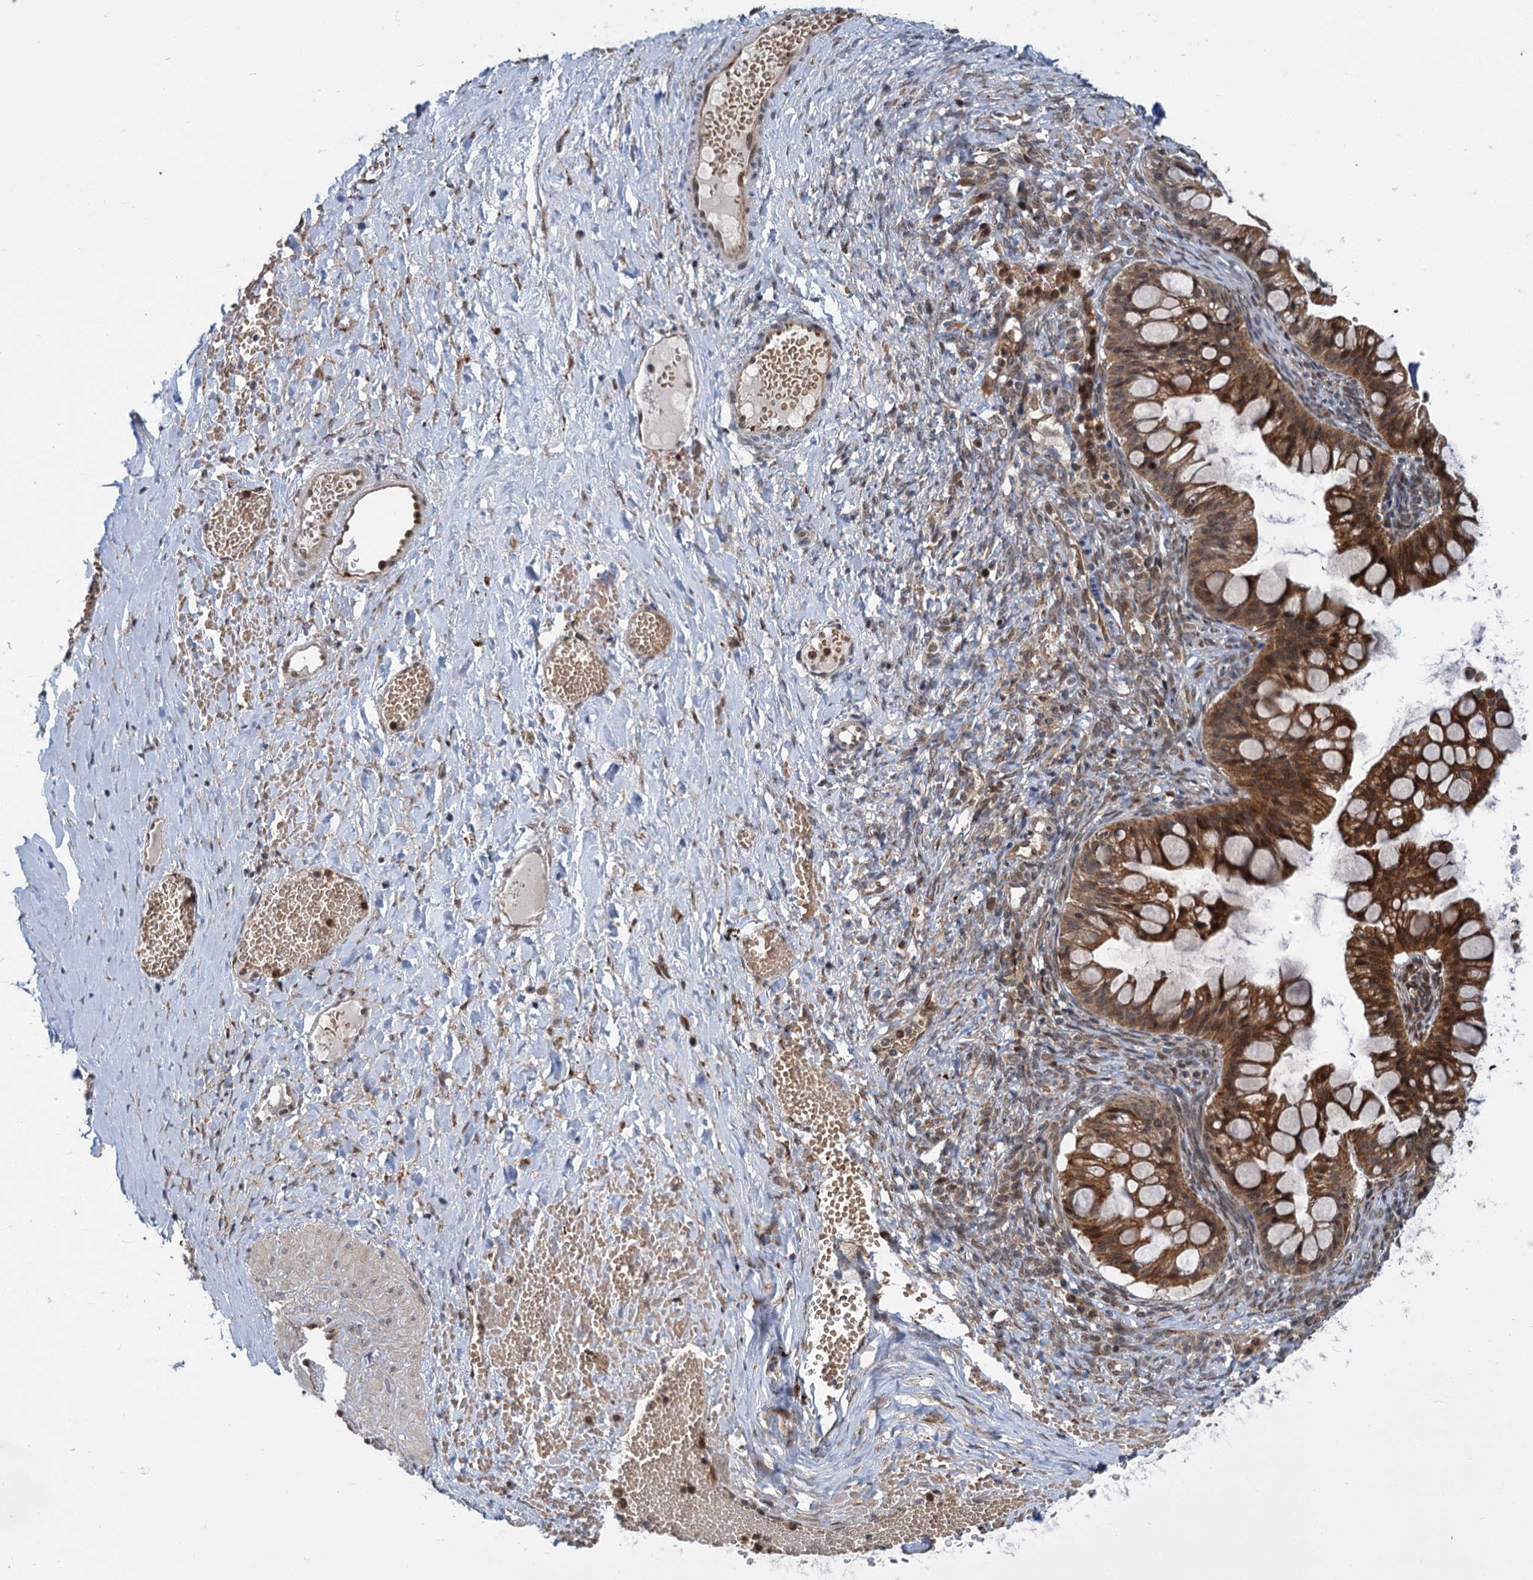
{"staining": {"intensity": "strong", "quantity": ">75%", "location": "cytoplasmic/membranous"}, "tissue": "ovarian cancer", "cell_type": "Tumor cells", "image_type": "cancer", "snomed": [{"axis": "morphology", "description": "Cystadenocarcinoma, mucinous, NOS"}, {"axis": "topography", "description": "Ovary"}], "caption": "Ovarian cancer (mucinous cystadenocarcinoma) stained with a protein marker reveals strong staining in tumor cells.", "gene": "APBA2", "patient": {"sex": "female", "age": 73}}